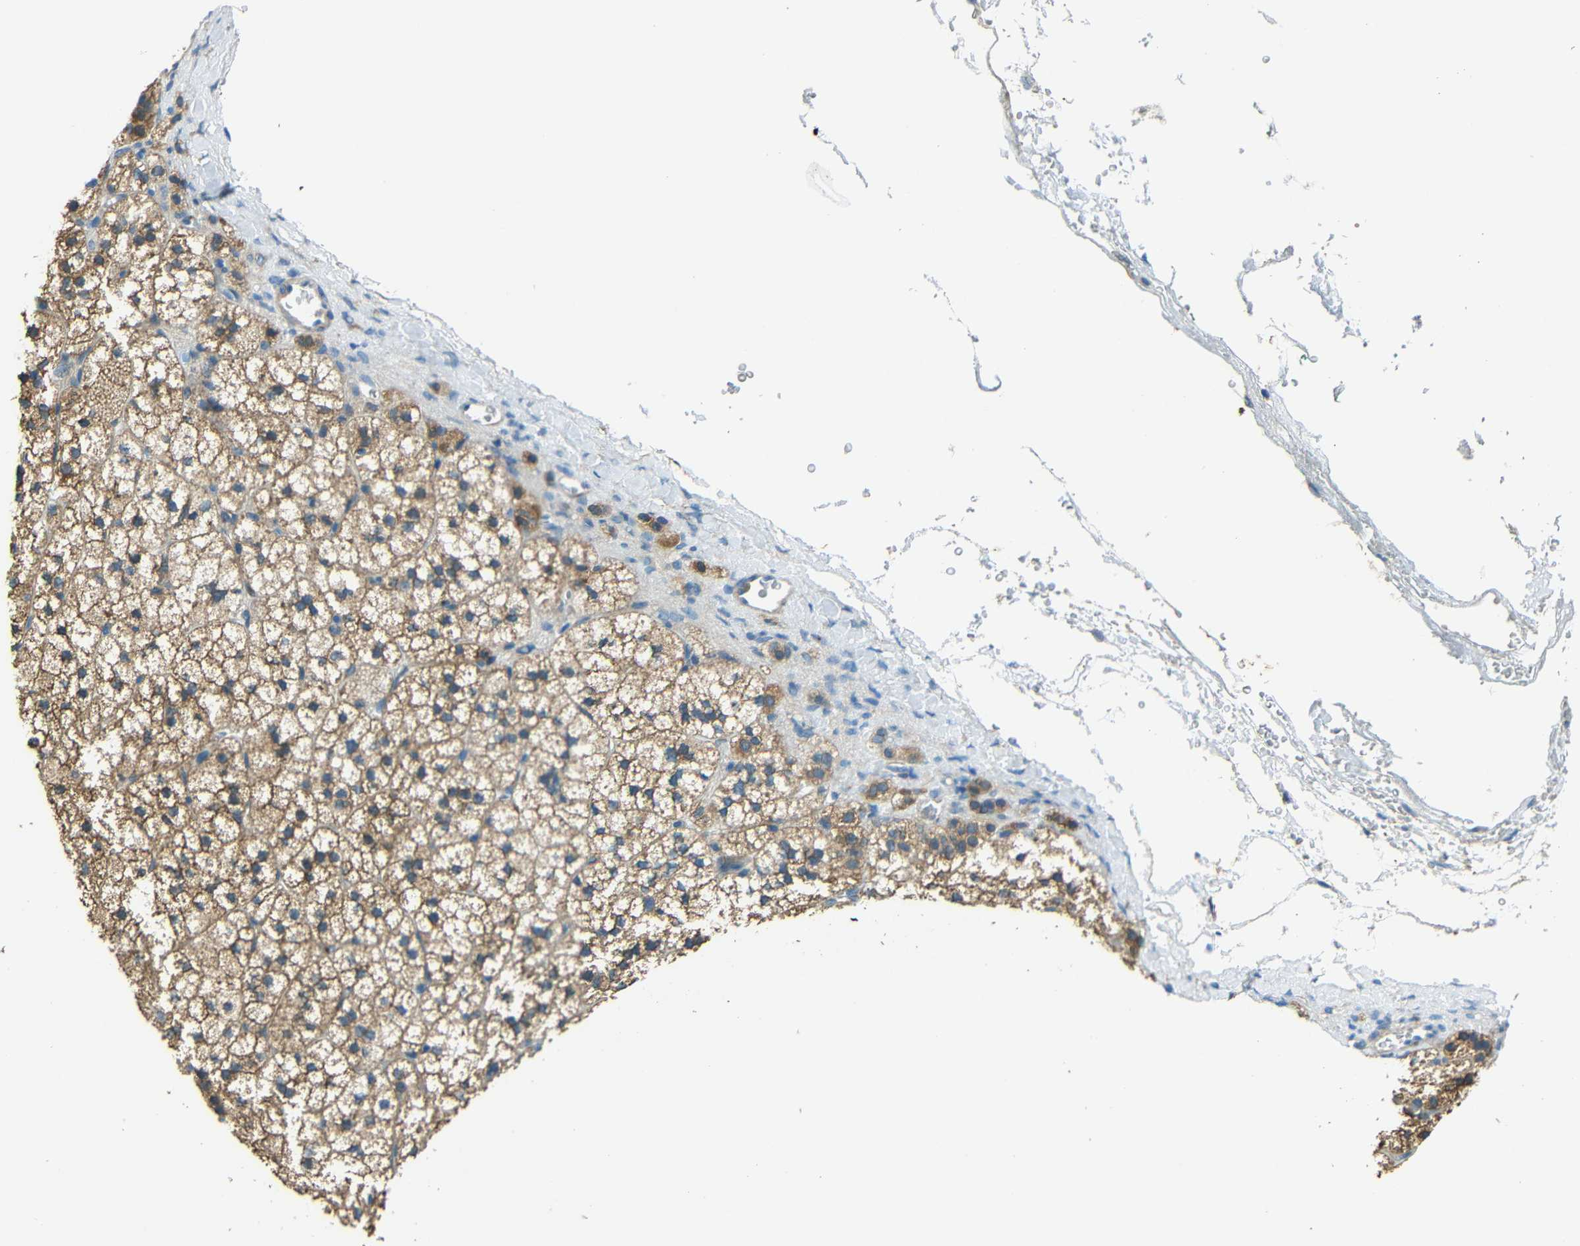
{"staining": {"intensity": "moderate", "quantity": ">75%", "location": "cytoplasmic/membranous"}, "tissue": "adrenal gland", "cell_type": "Glandular cells", "image_type": "normal", "snomed": [{"axis": "morphology", "description": "Normal tissue, NOS"}, {"axis": "topography", "description": "Adrenal gland"}], "caption": "The micrograph reveals staining of normal adrenal gland, revealing moderate cytoplasmic/membranous protein expression (brown color) within glandular cells. (brown staining indicates protein expression, while blue staining denotes nuclei).", "gene": "CYP26B1", "patient": {"sex": "male", "age": 35}}